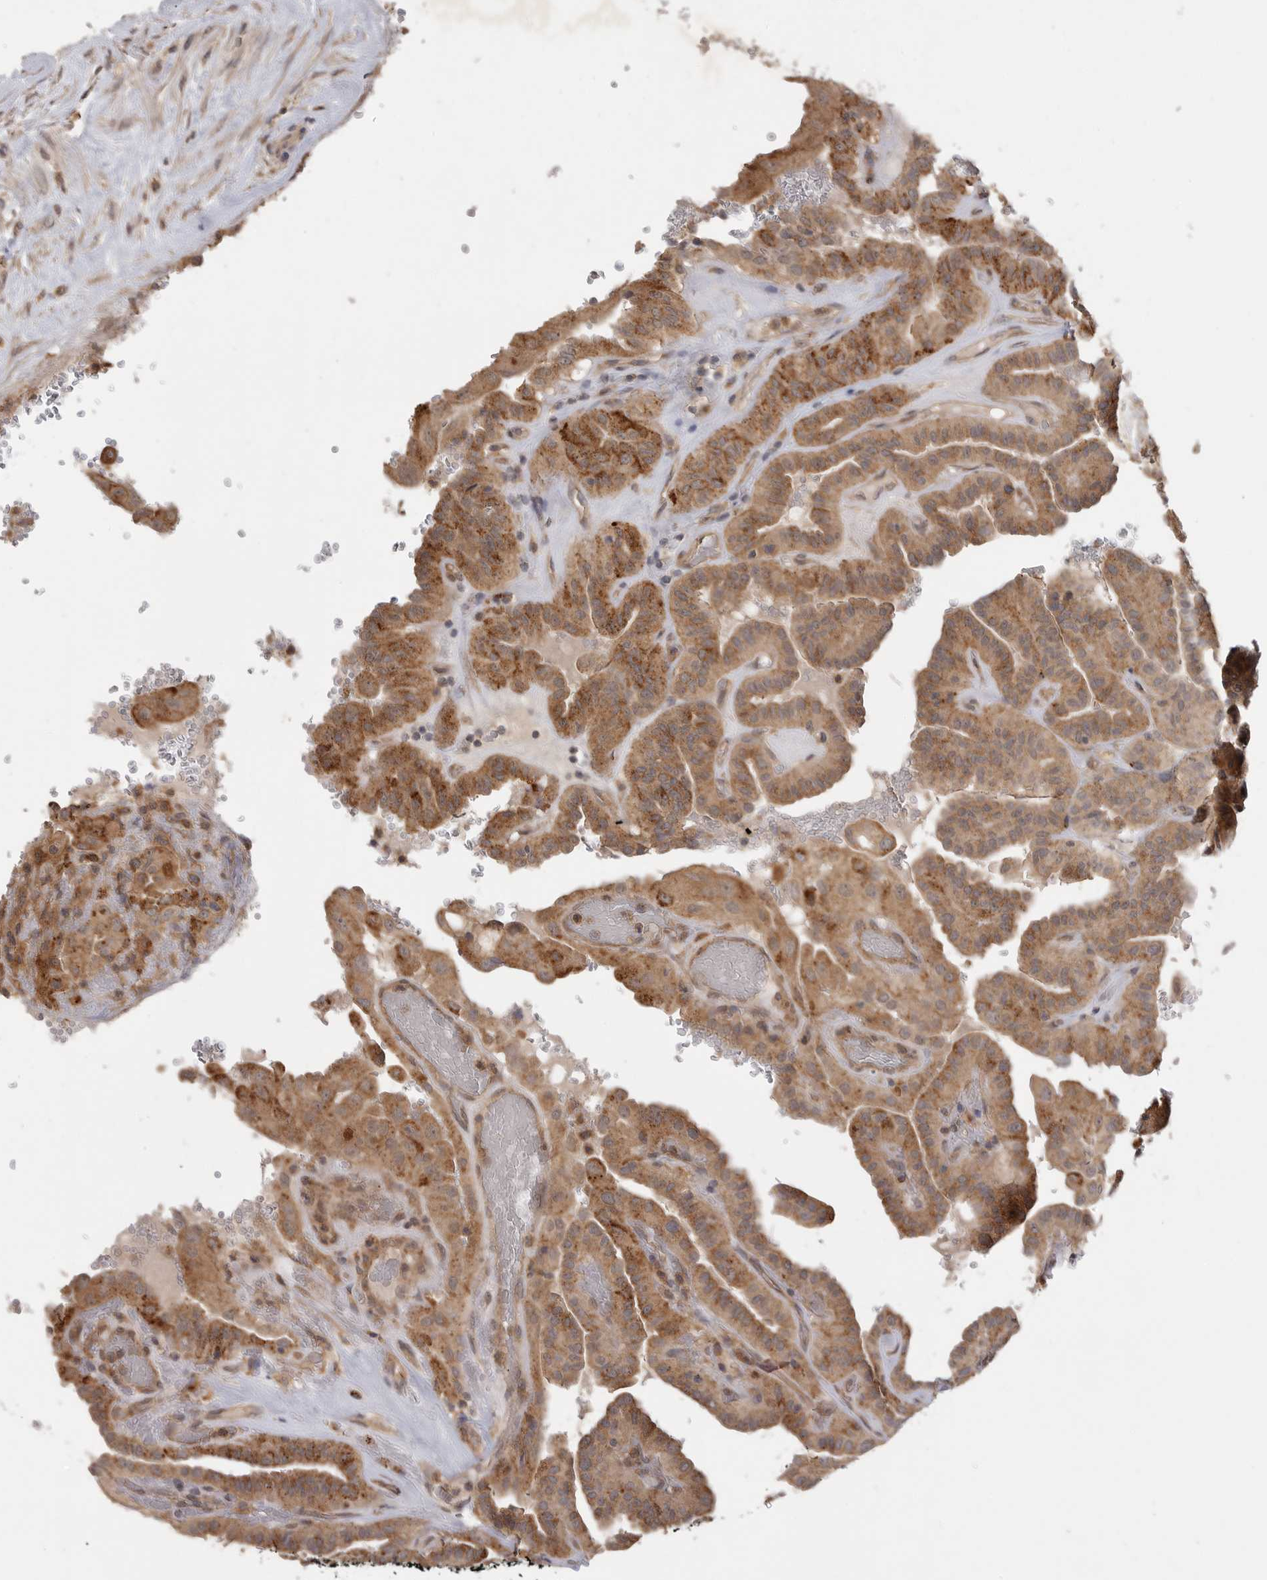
{"staining": {"intensity": "moderate", "quantity": ">75%", "location": "cytoplasmic/membranous"}, "tissue": "thyroid cancer", "cell_type": "Tumor cells", "image_type": "cancer", "snomed": [{"axis": "morphology", "description": "Papillary adenocarcinoma, NOS"}, {"axis": "topography", "description": "Thyroid gland"}], "caption": "About >75% of tumor cells in thyroid cancer reveal moderate cytoplasmic/membranous protein expression as visualized by brown immunohistochemical staining.", "gene": "ZNF232", "patient": {"sex": "male", "age": 77}}